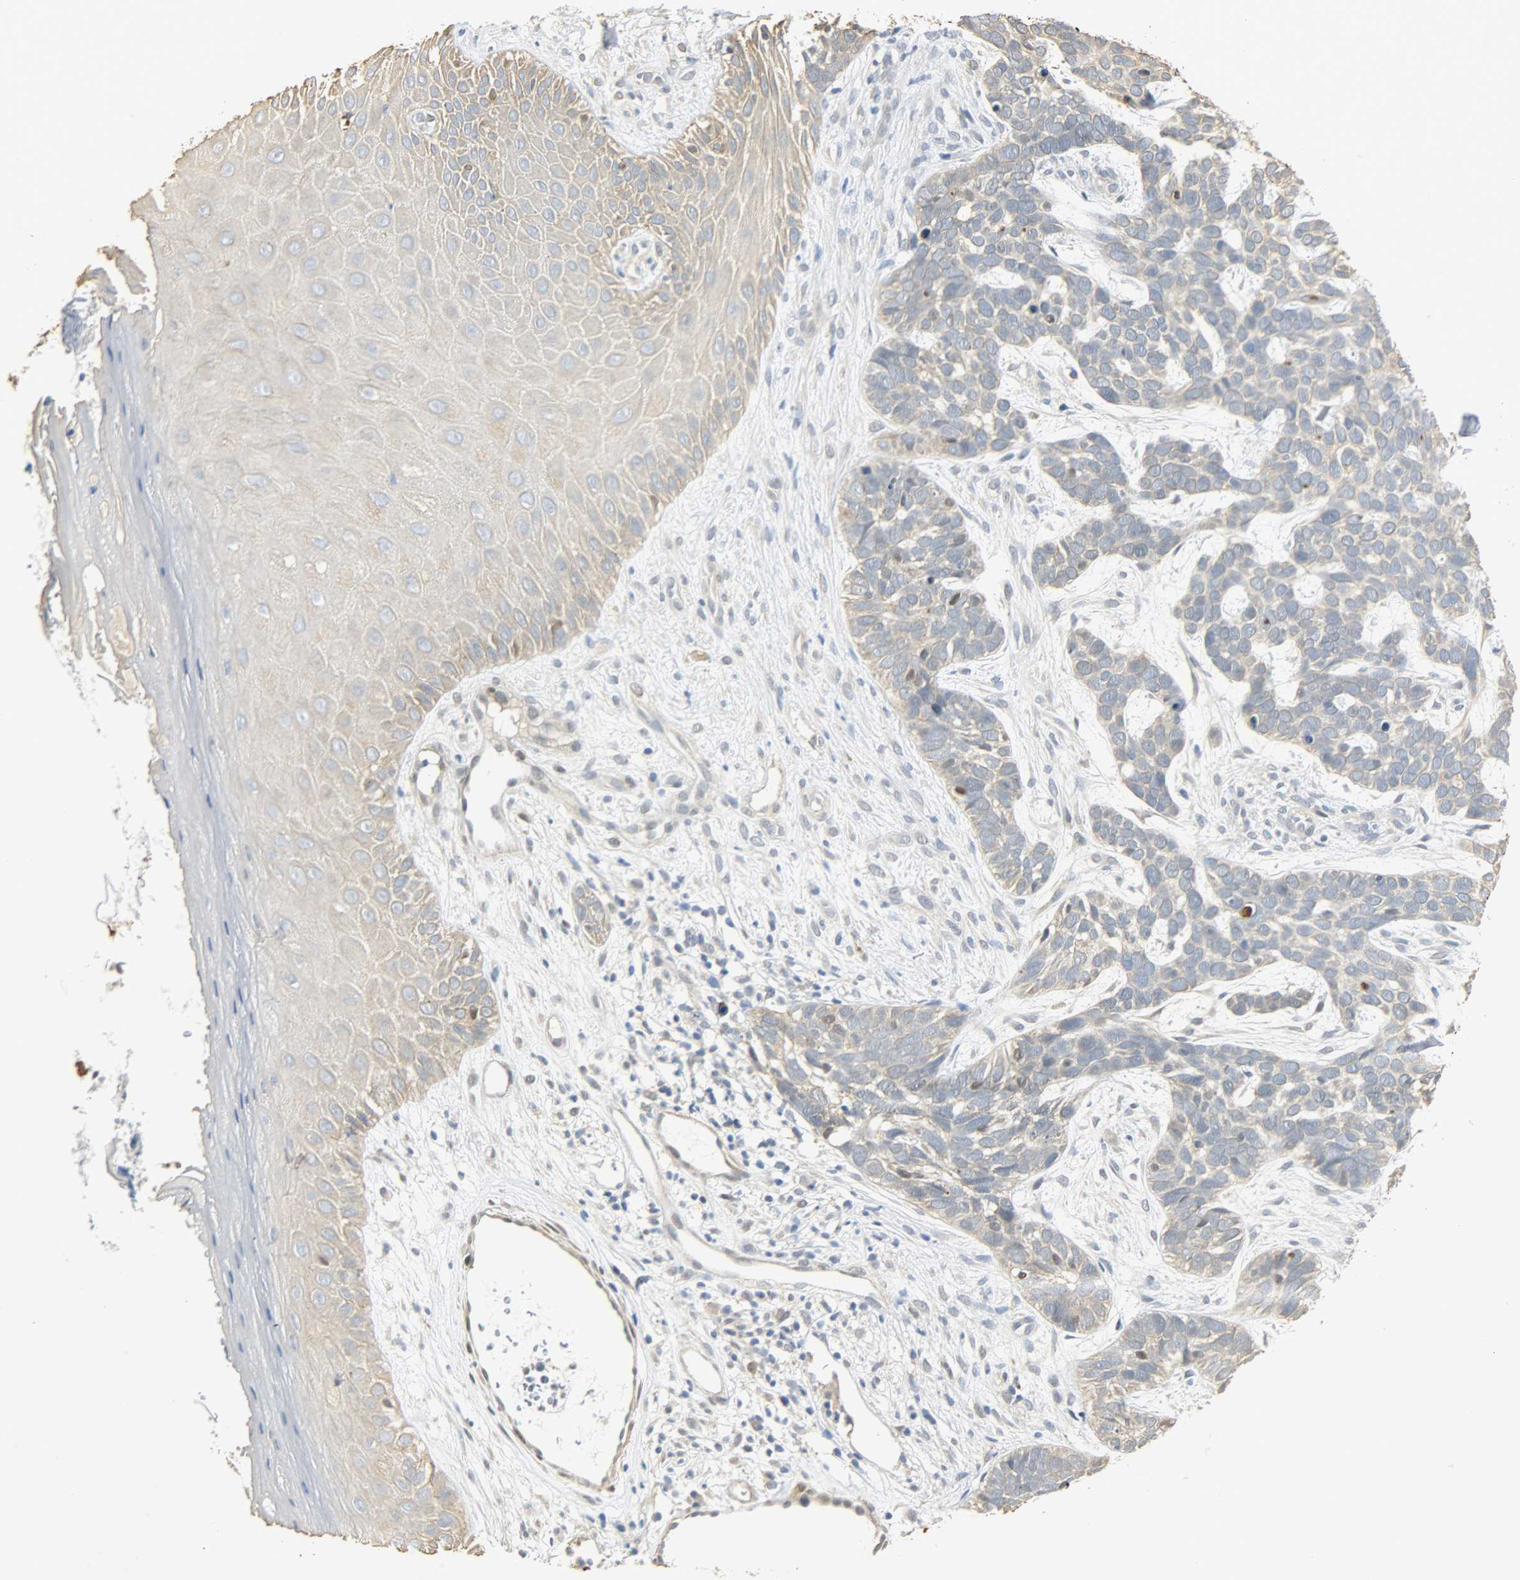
{"staining": {"intensity": "weak", "quantity": "25%-75%", "location": "cytoplasmic/membranous"}, "tissue": "skin cancer", "cell_type": "Tumor cells", "image_type": "cancer", "snomed": [{"axis": "morphology", "description": "Basal cell carcinoma"}, {"axis": "topography", "description": "Skin"}], "caption": "Tumor cells show low levels of weak cytoplasmic/membranous staining in approximately 25%-75% of cells in human skin basal cell carcinoma. (DAB IHC with brightfield microscopy, high magnification).", "gene": "USP13", "patient": {"sex": "male", "age": 87}}